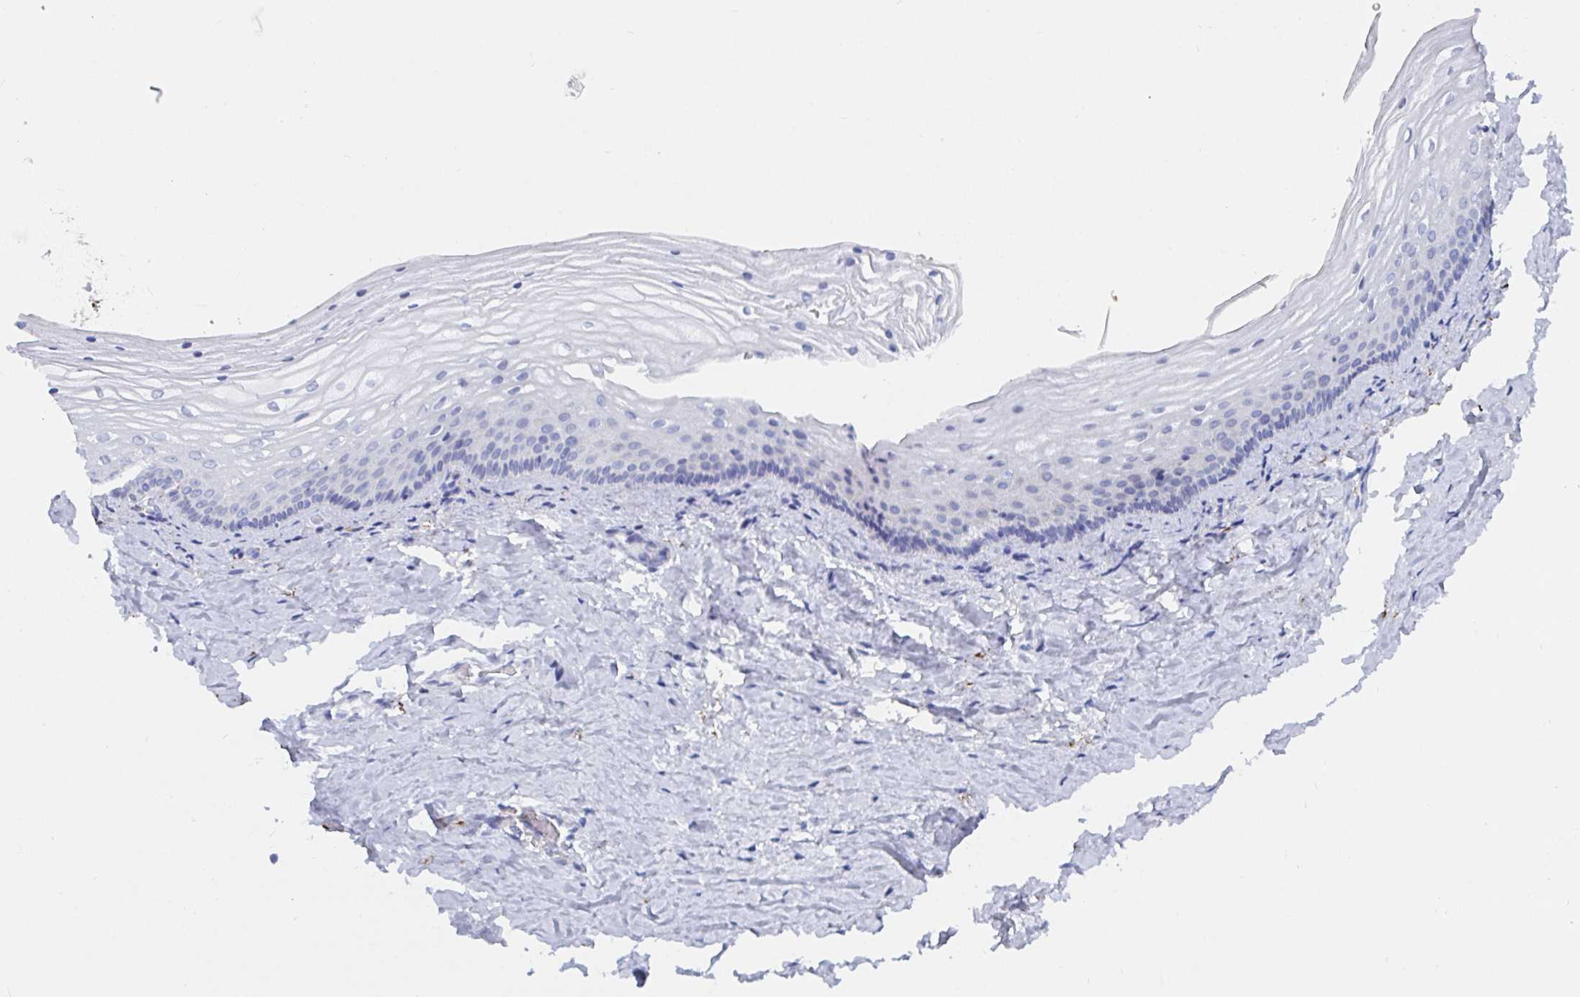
{"staining": {"intensity": "negative", "quantity": "none", "location": "none"}, "tissue": "vagina", "cell_type": "Squamous epithelial cells", "image_type": "normal", "snomed": [{"axis": "morphology", "description": "Normal tissue, NOS"}, {"axis": "topography", "description": "Vagina"}], "caption": "Immunohistochemistry (IHC) of unremarkable human vagina reveals no expression in squamous epithelial cells.", "gene": "OR2A1", "patient": {"sex": "female", "age": 45}}